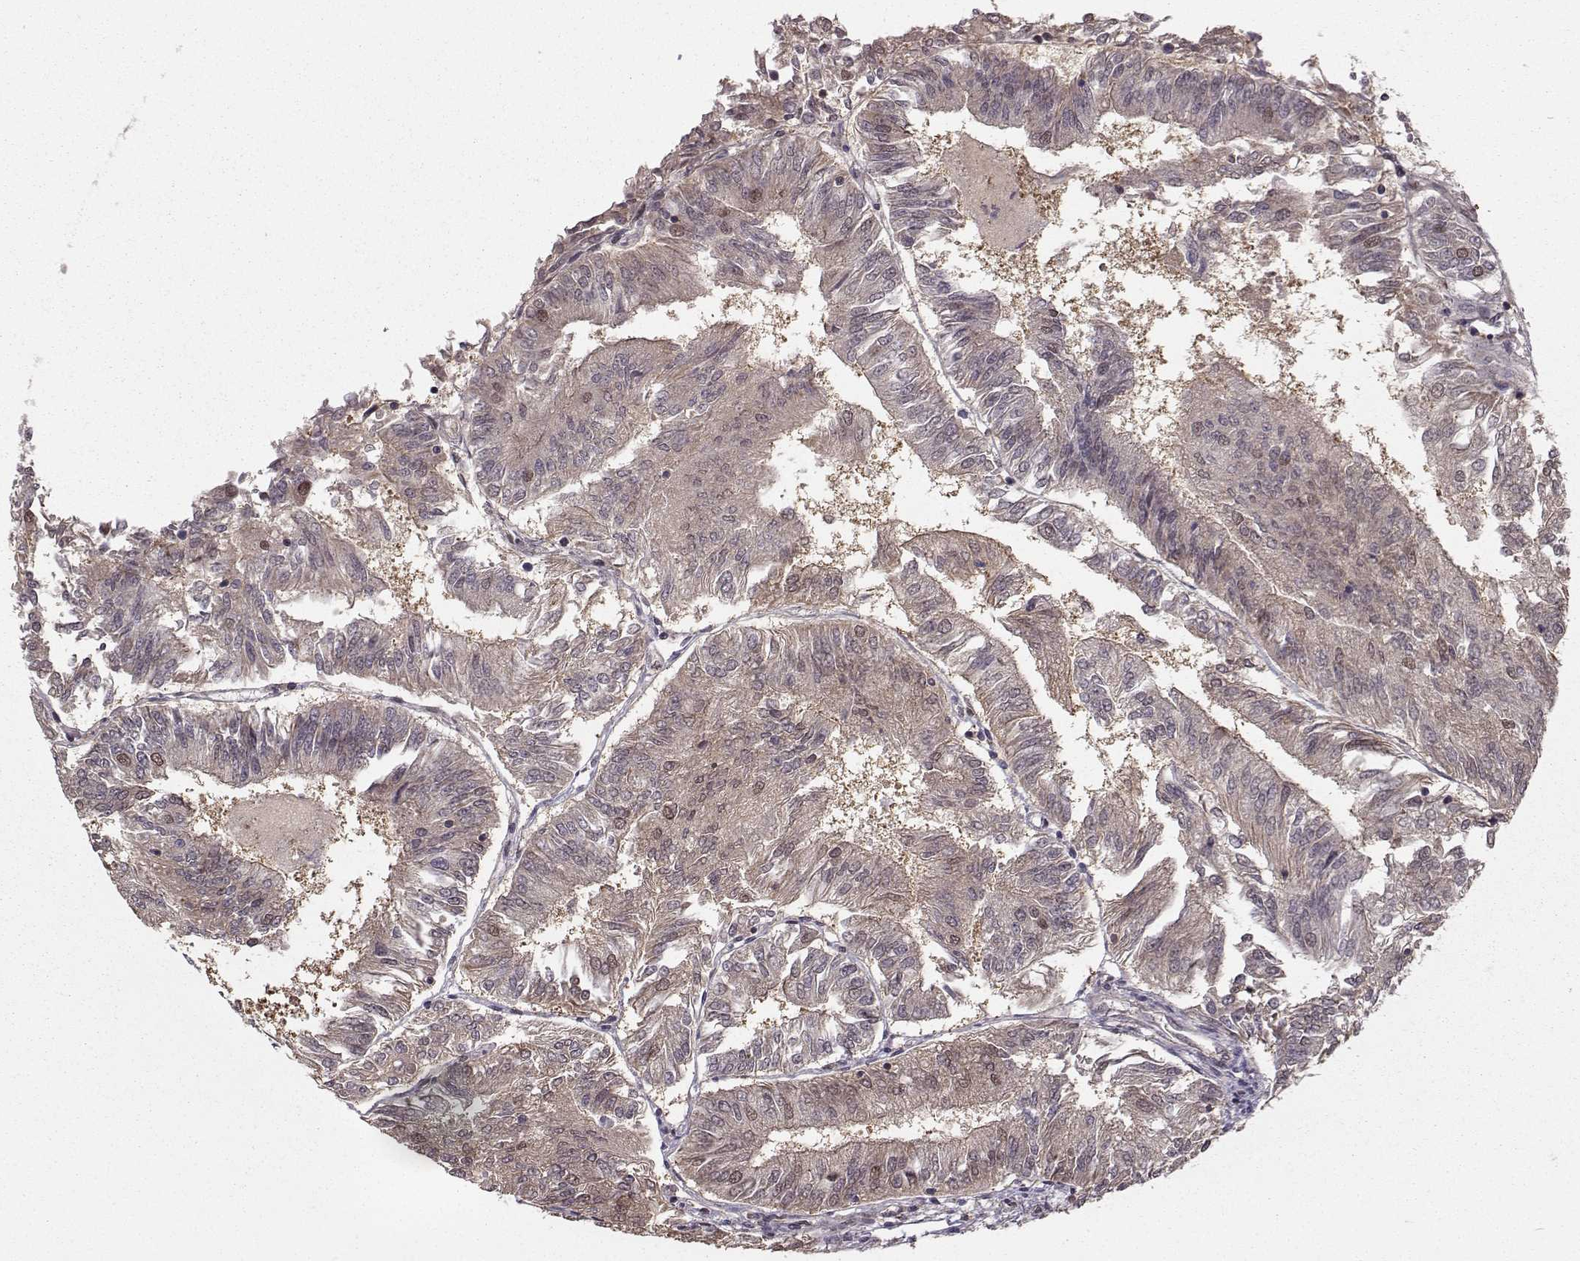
{"staining": {"intensity": "weak", "quantity": "<25%", "location": "cytoplasmic/membranous,nuclear"}, "tissue": "endometrial cancer", "cell_type": "Tumor cells", "image_type": "cancer", "snomed": [{"axis": "morphology", "description": "Adenocarcinoma, NOS"}, {"axis": "topography", "description": "Endometrium"}], "caption": "Adenocarcinoma (endometrial) was stained to show a protein in brown. There is no significant staining in tumor cells.", "gene": "PKP2", "patient": {"sex": "female", "age": 58}}